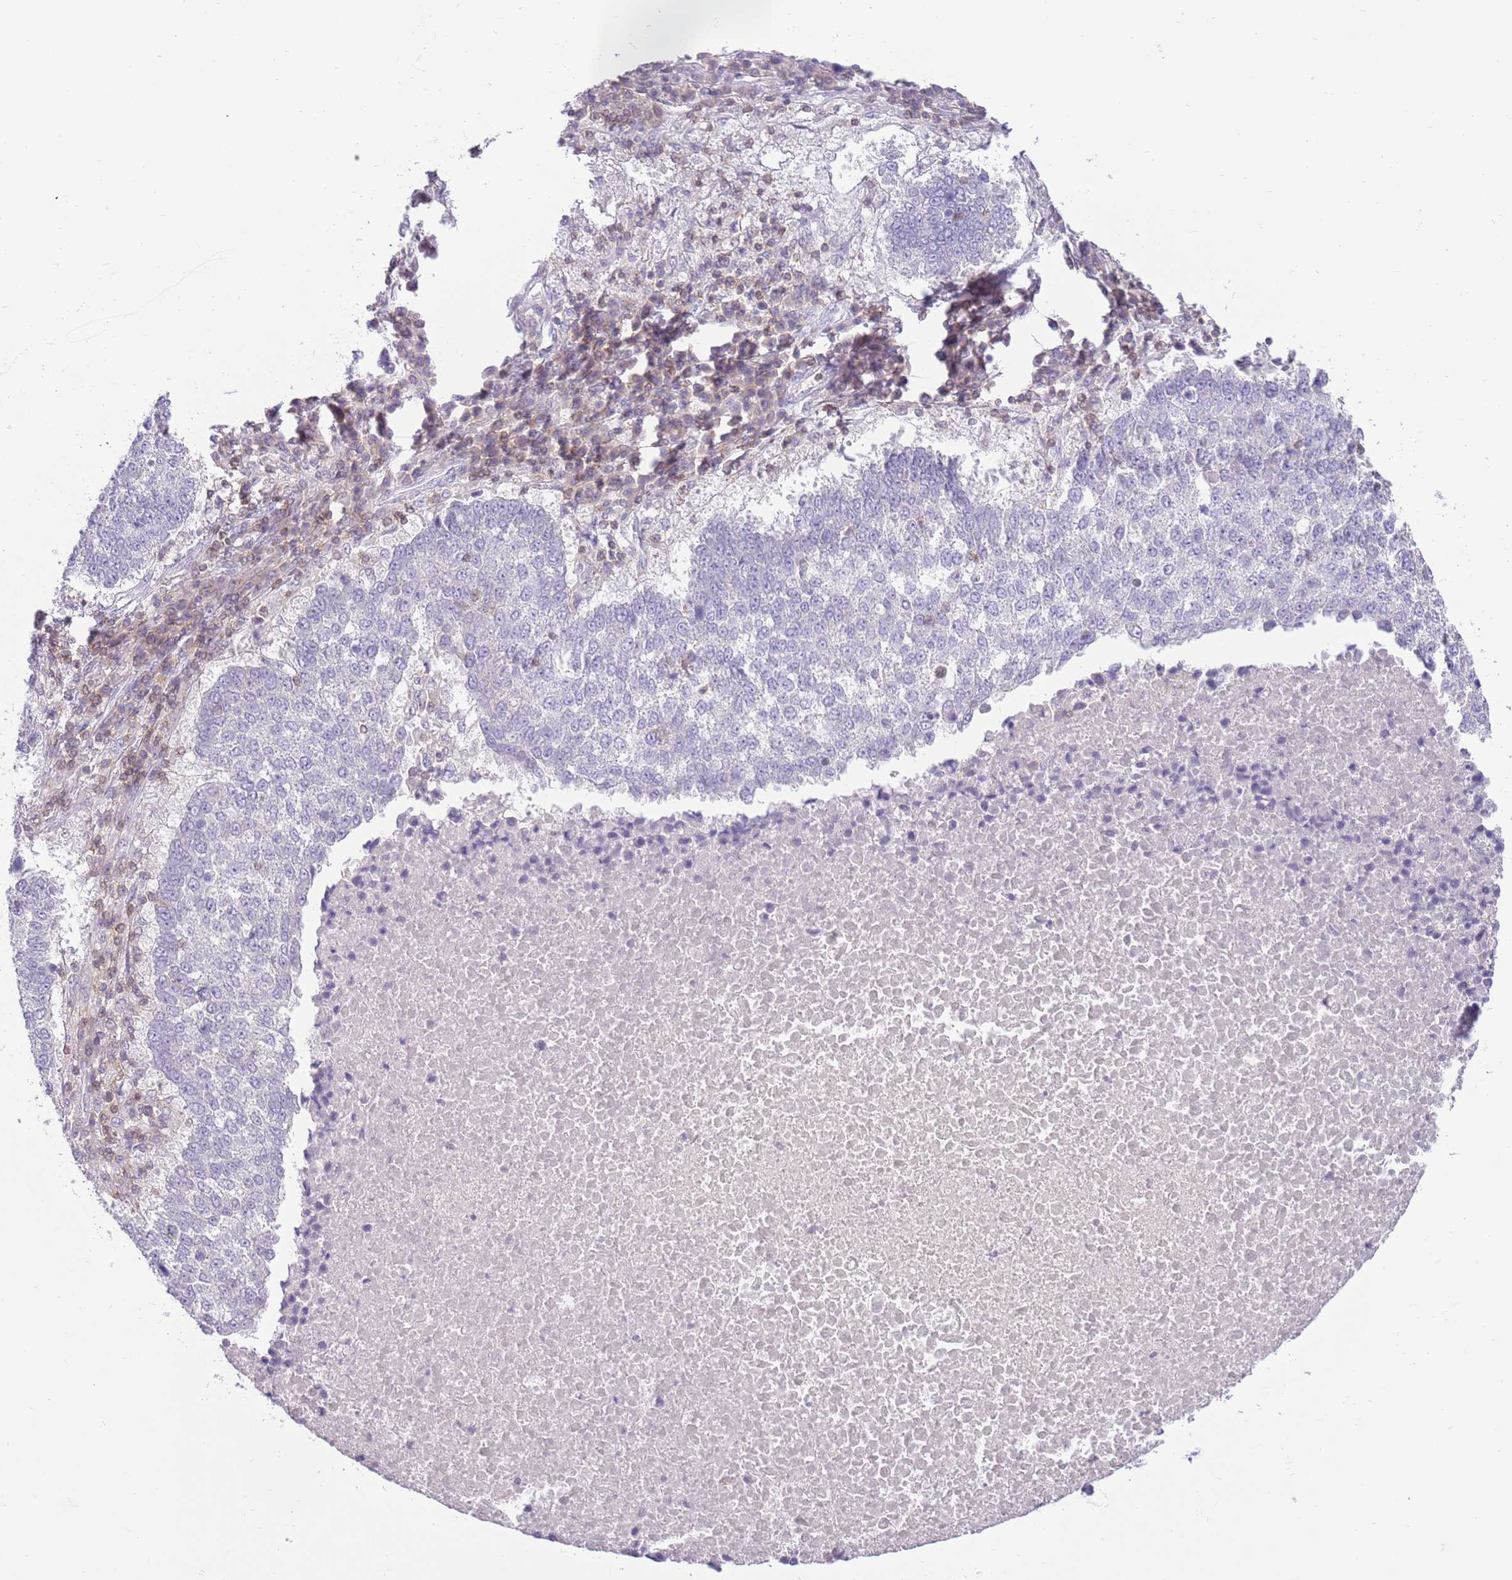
{"staining": {"intensity": "negative", "quantity": "none", "location": "none"}, "tissue": "lung cancer", "cell_type": "Tumor cells", "image_type": "cancer", "snomed": [{"axis": "morphology", "description": "Squamous cell carcinoma, NOS"}, {"axis": "topography", "description": "Lung"}], "caption": "Micrograph shows no significant protein staining in tumor cells of lung squamous cell carcinoma.", "gene": "OR4Q3", "patient": {"sex": "male", "age": 73}}